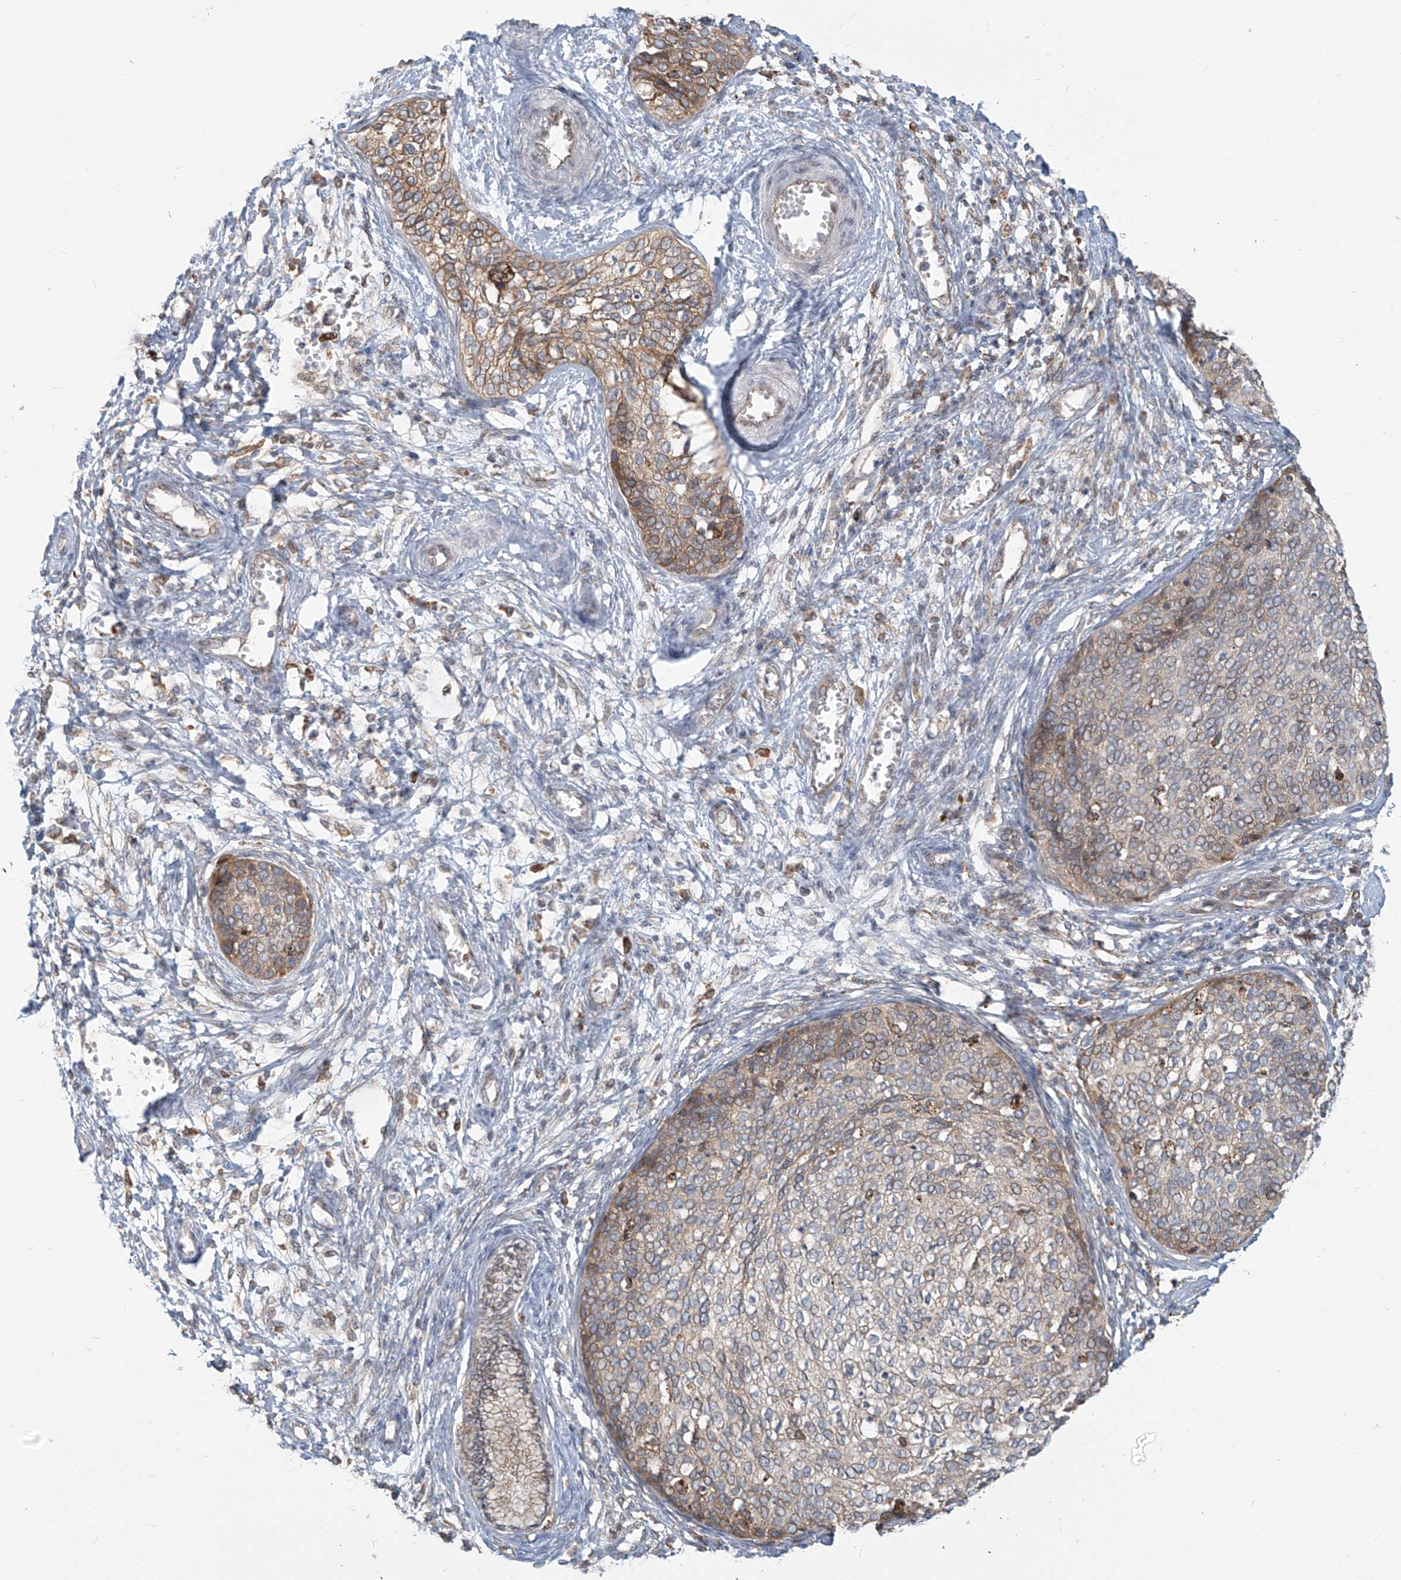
{"staining": {"intensity": "moderate", "quantity": "25%-75%", "location": "cytoplasmic/membranous"}, "tissue": "cervical cancer", "cell_type": "Tumor cells", "image_type": "cancer", "snomed": [{"axis": "morphology", "description": "Squamous cell carcinoma, NOS"}, {"axis": "topography", "description": "Cervix"}], "caption": "A photomicrograph of human squamous cell carcinoma (cervical) stained for a protein reveals moderate cytoplasmic/membranous brown staining in tumor cells. (DAB (3,3'-diaminobenzidine) = brown stain, brightfield microscopy at high magnification).", "gene": "KATNIP", "patient": {"sex": "female", "age": 37}}